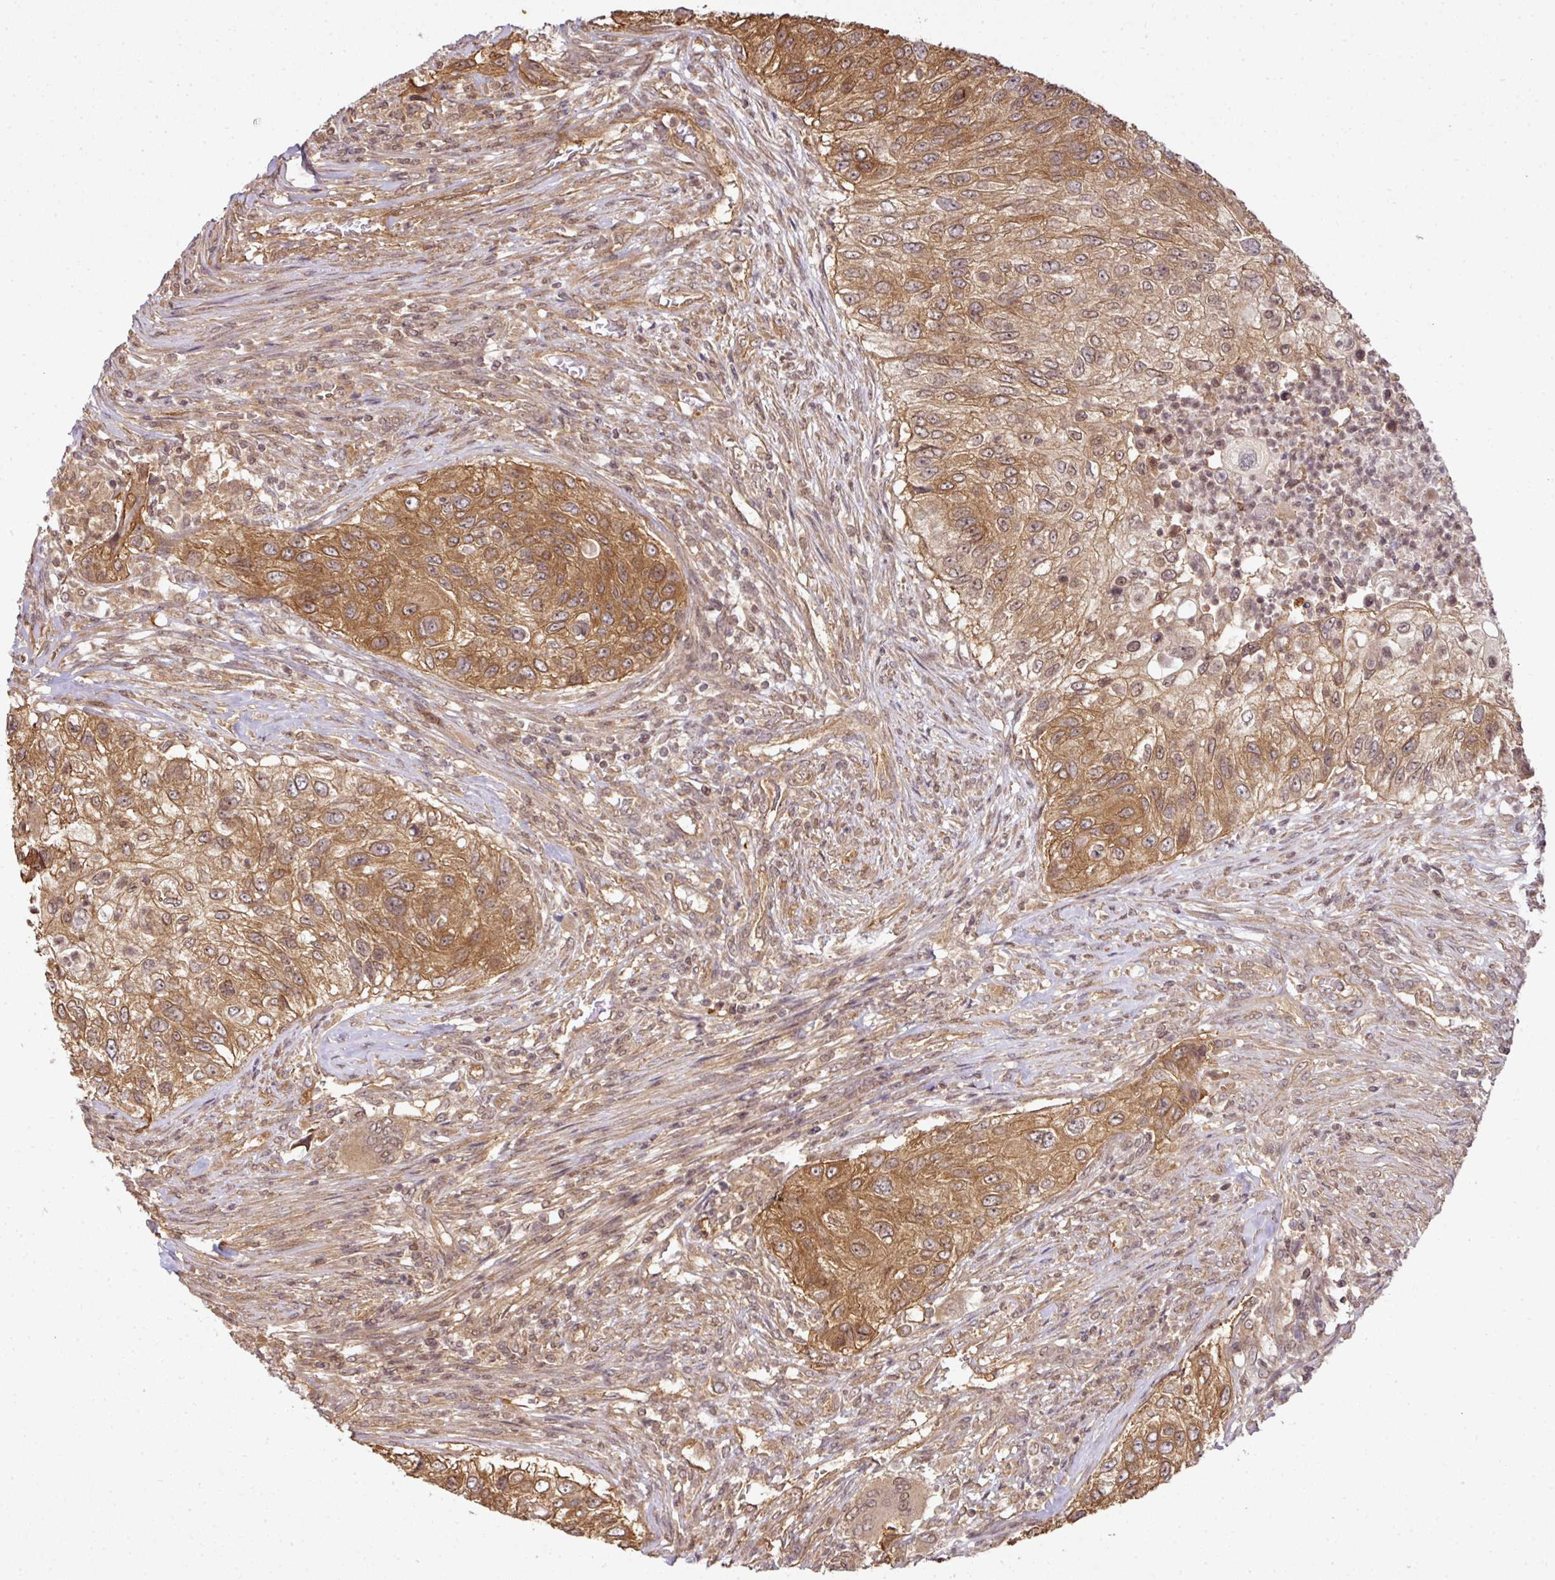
{"staining": {"intensity": "moderate", "quantity": ">75%", "location": "cytoplasmic/membranous"}, "tissue": "urothelial cancer", "cell_type": "Tumor cells", "image_type": "cancer", "snomed": [{"axis": "morphology", "description": "Urothelial carcinoma, High grade"}, {"axis": "topography", "description": "Urinary bladder"}], "caption": "Immunohistochemistry (IHC) image of neoplastic tissue: high-grade urothelial carcinoma stained using immunohistochemistry exhibits medium levels of moderate protein expression localized specifically in the cytoplasmic/membranous of tumor cells, appearing as a cytoplasmic/membranous brown color.", "gene": "ANKRD18A", "patient": {"sex": "female", "age": 60}}